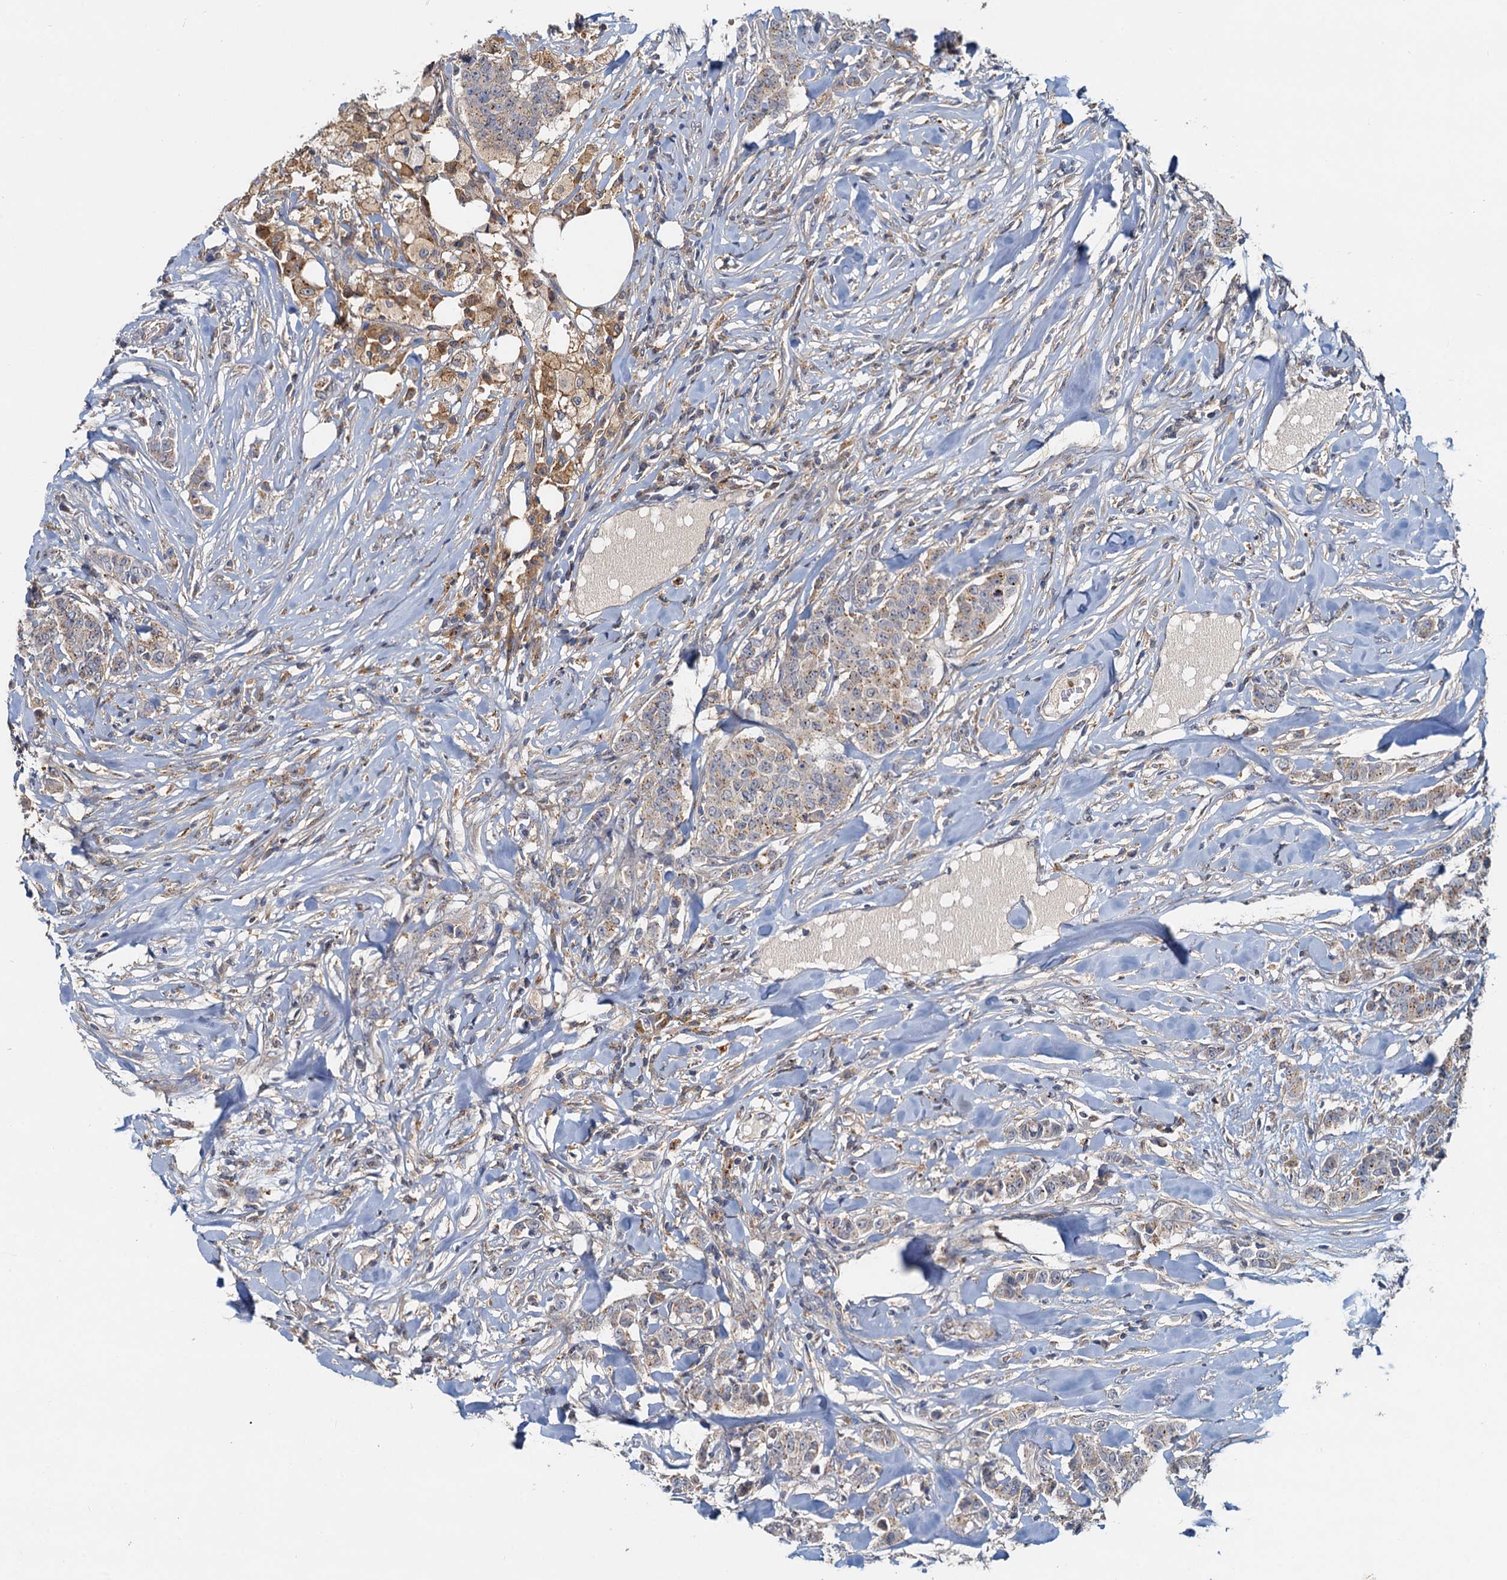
{"staining": {"intensity": "weak", "quantity": ">75%", "location": "cytoplasmic/membranous"}, "tissue": "breast cancer", "cell_type": "Tumor cells", "image_type": "cancer", "snomed": [{"axis": "morphology", "description": "Duct carcinoma"}, {"axis": "topography", "description": "Breast"}], "caption": "Immunohistochemical staining of breast cancer (infiltrating ductal carcinoma) displays low levels of weak cytoplasmic/membranous staining in about >75% of tumor cells.", "gene": "TOLLIP", "patient": {"sex": "female", "age": 40}}